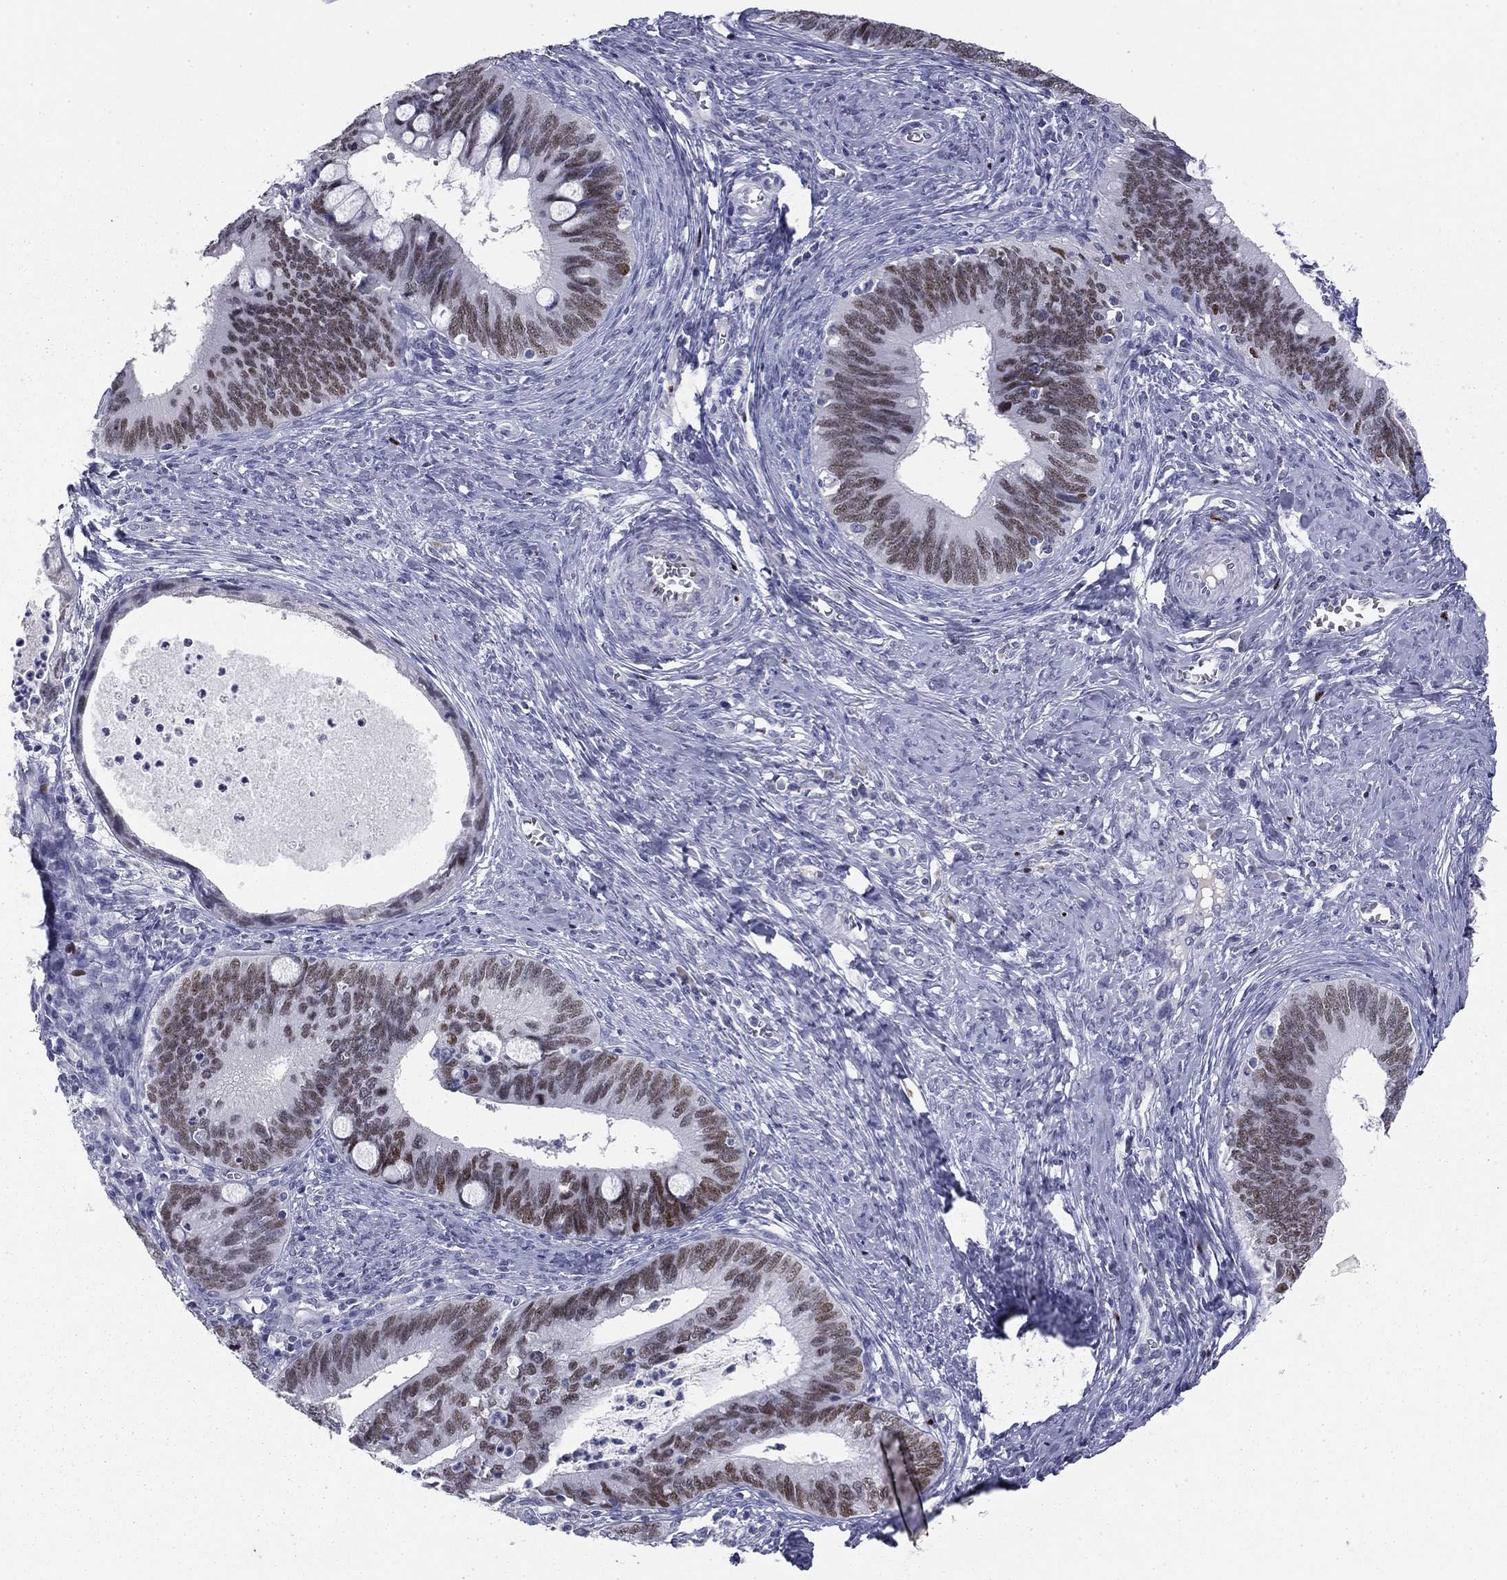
{"staining": {"intensity": "moderate", "quantity": "<25%", "location": "nuclear"}, "tissue": "cervical cancer", "cell_type": "Tumor cells", "image_type": "cancer", "snomed": [{"axis": "morphology", "description": "Adenocarcinoma, NOS"}, {"axis": "topography", "description": "Cervix"}], "caption": "This is a micrograph of immunohistochemistry (IHC) staining of cervical adenocarcinoma, which shows moderate expression in the nuclear of tumor cells.", "gene": "TFAP2B", "patient": {"sex": "female", "age": 42}}